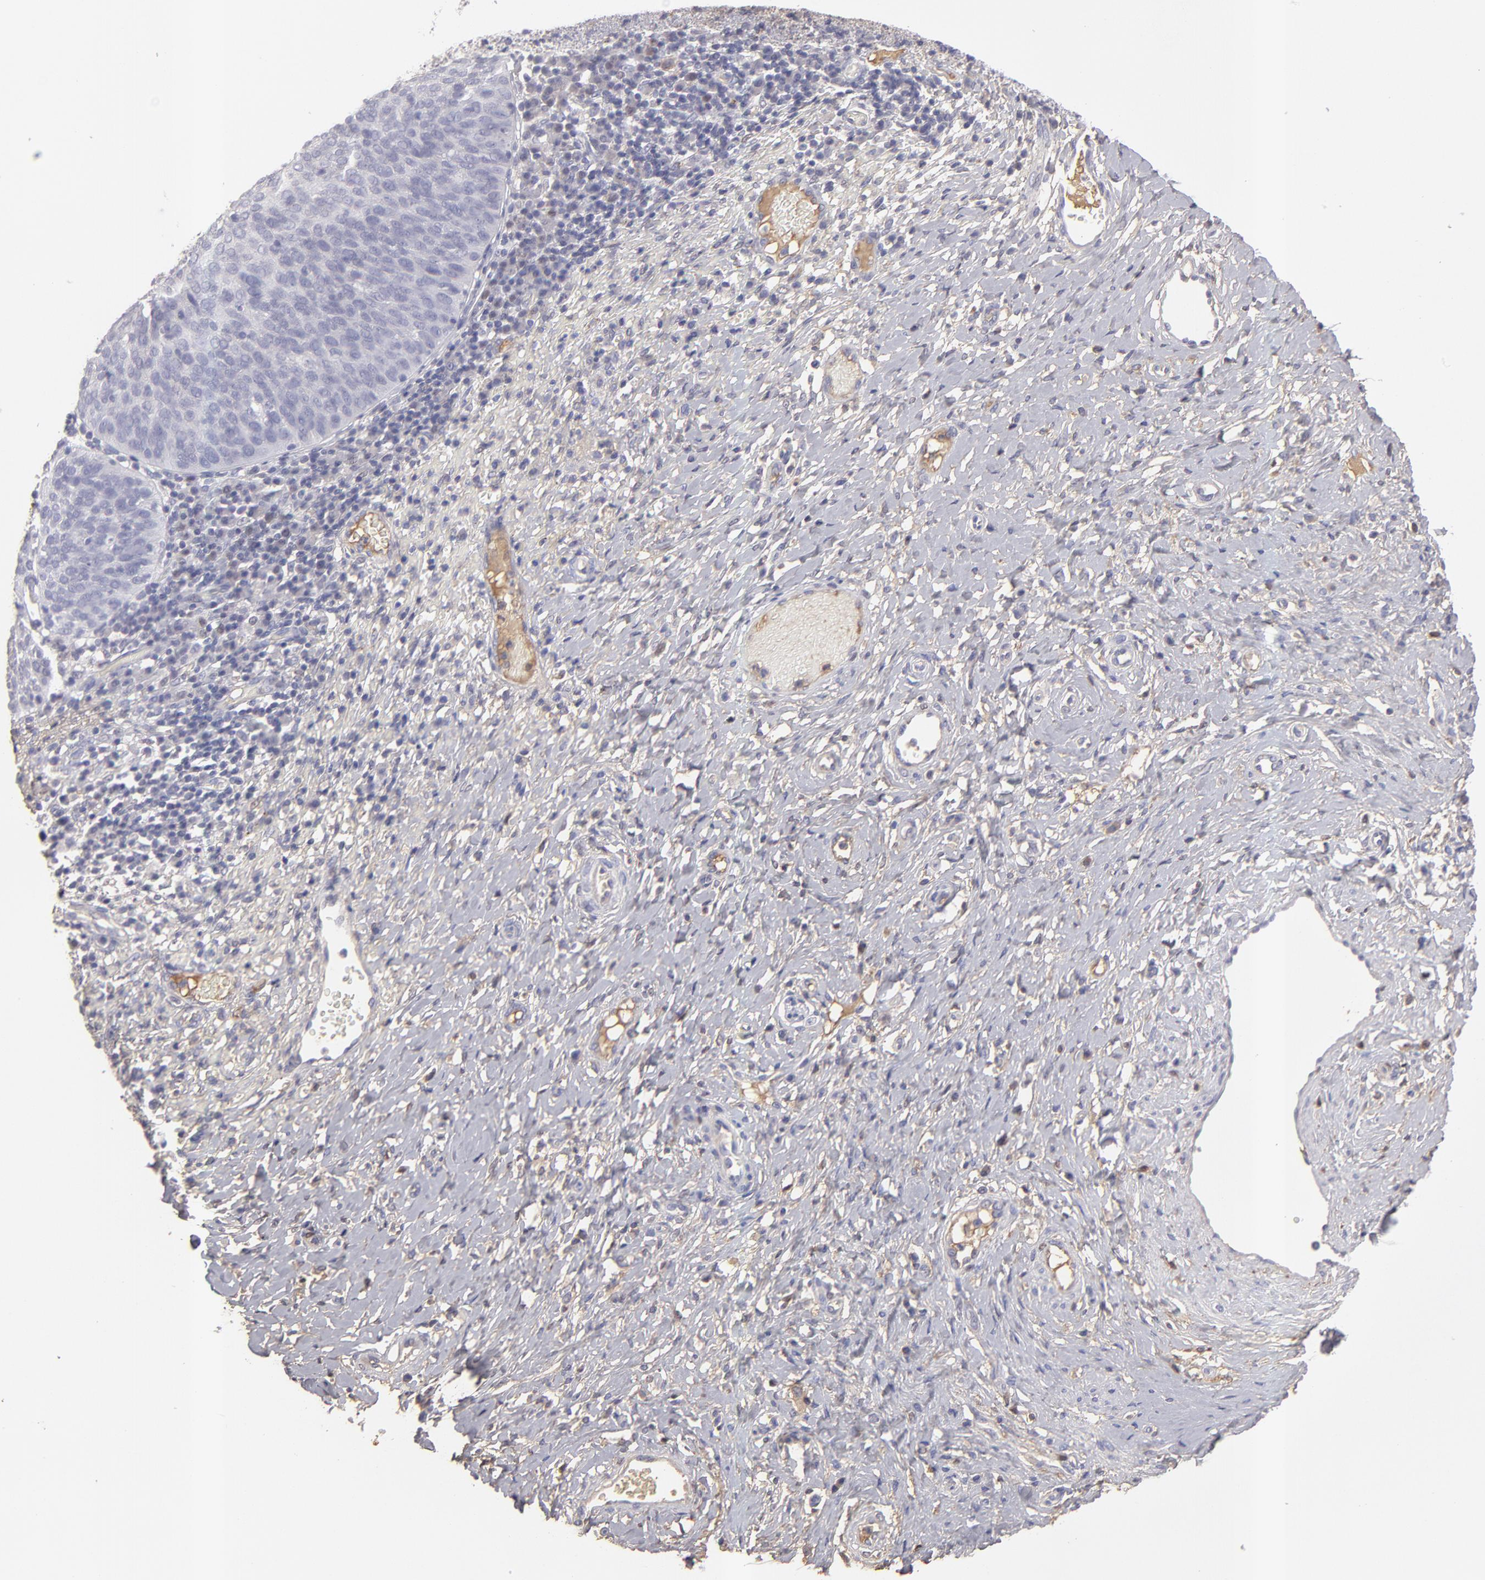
{"staining": {"intensity": "negative", "quantity": "none", "location": "none"}, "tissue": "cervical cancer", "cell_type": "Tumor cells", "image_type": "cancer", "snomed": [{"axis": "morphology", "description": "Normal tissue, NOS"}, {"axis": "morphology", "description": "Squamous cell carcinoma, NOS"}, {"axis": "topography", "description": "Cervix"}], "caption": "This photomicrograph is of cervical squamous cell carcinoma stained with IHC to label a protein in brown with the nuclei are counter-stained blue. There is no expression in tumor cells.", "gene": "ABCC4", "patient": {"sex": "female", "age": 39}}